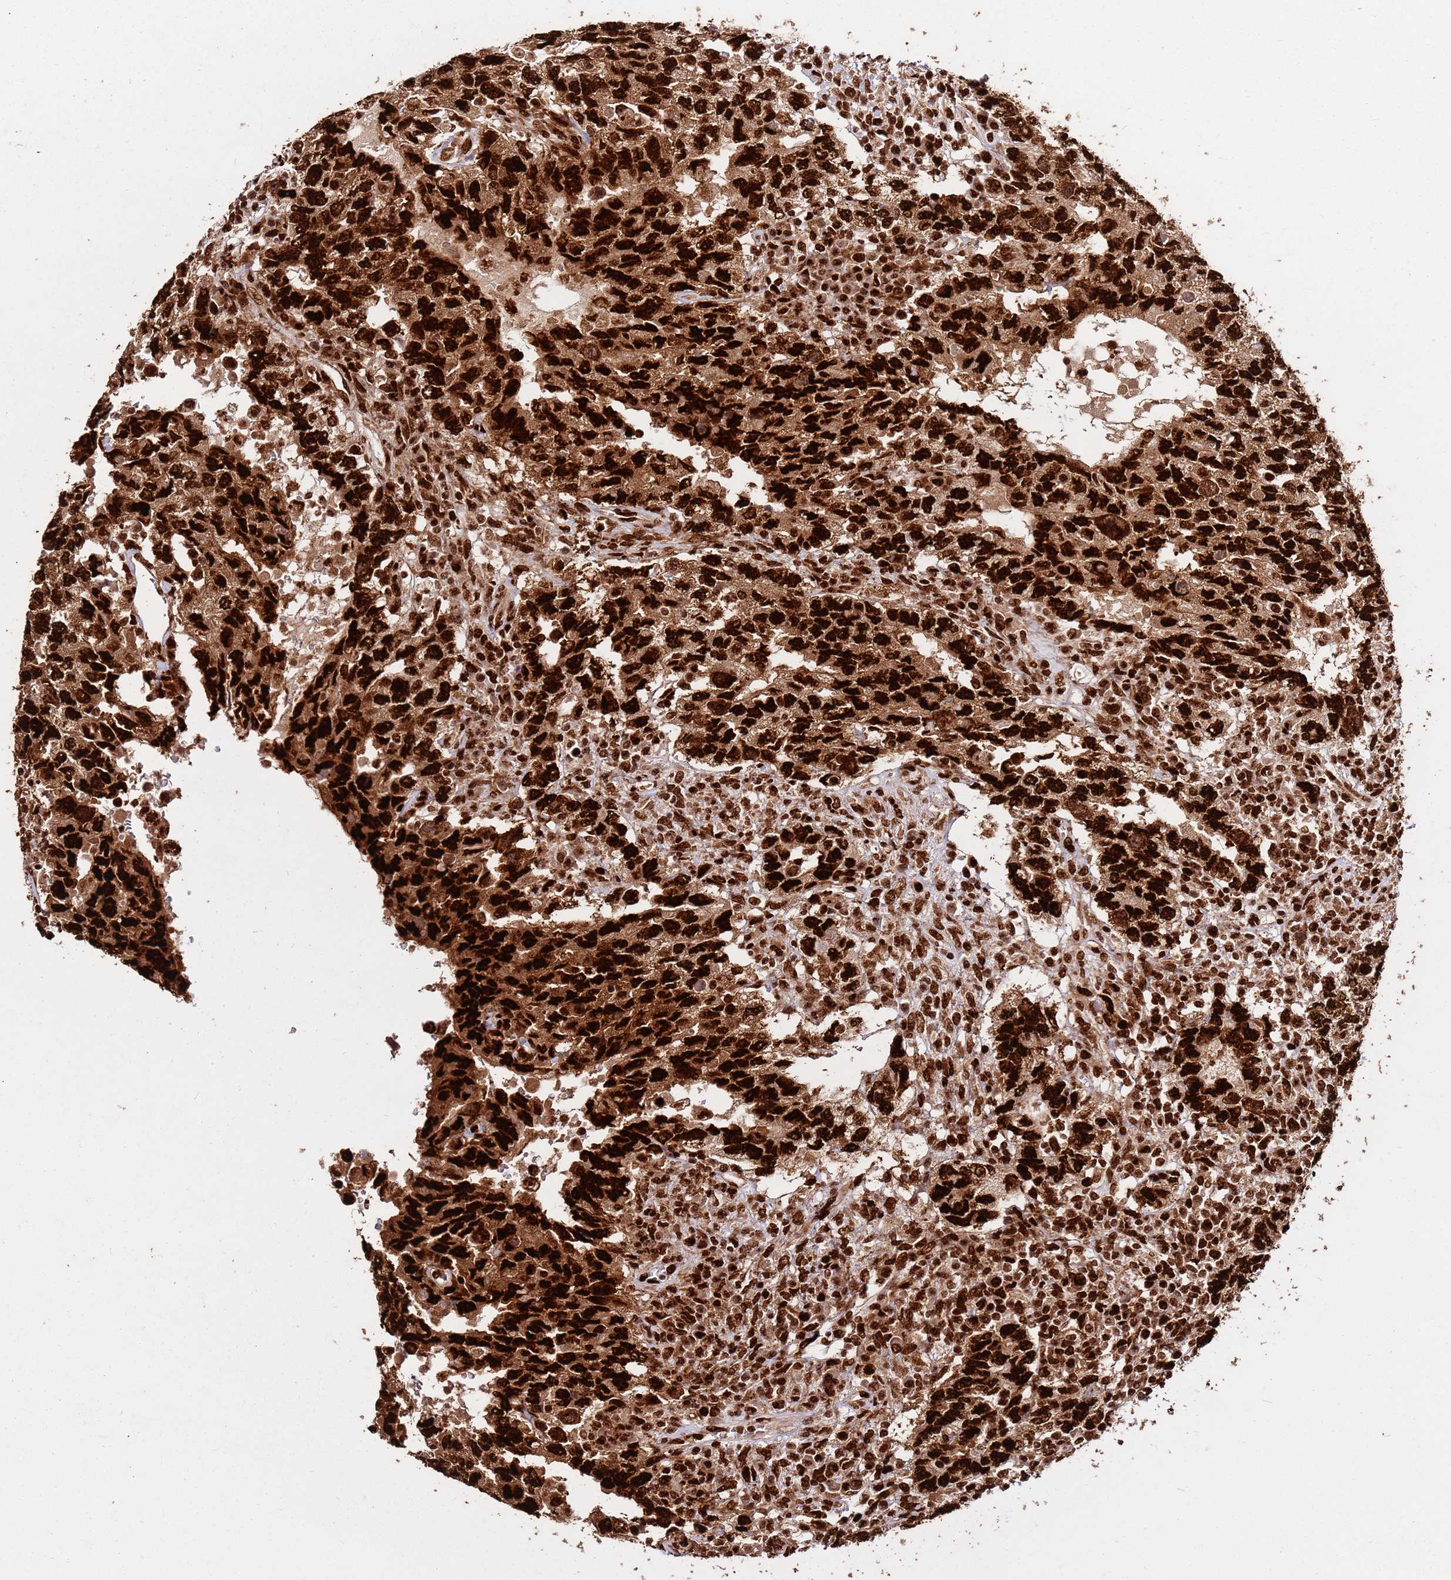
{"staining": {"intensity": "strong", "quantity": ">75%", "location": "cytoplasmic/membranous,nuclear"}, "tissue": "testis cancer", "cell_type": "Tumor cells", "image_type": "cancer", "snomed": [{"axis": "morphology", "description": "Carcinoma, Embryonal, NOS"}, {"axis": "topography", "description": "Testis"}], "caption": "Human embryonal carcinoma (testis) stained for a protein (brown) exhibits strong cytoplasmic/membranous and nuclear positive staining in approximately >75% of tumor cells.", "gene": "HNRNPAB", "patient": {"sex": "male", "age": 26}}